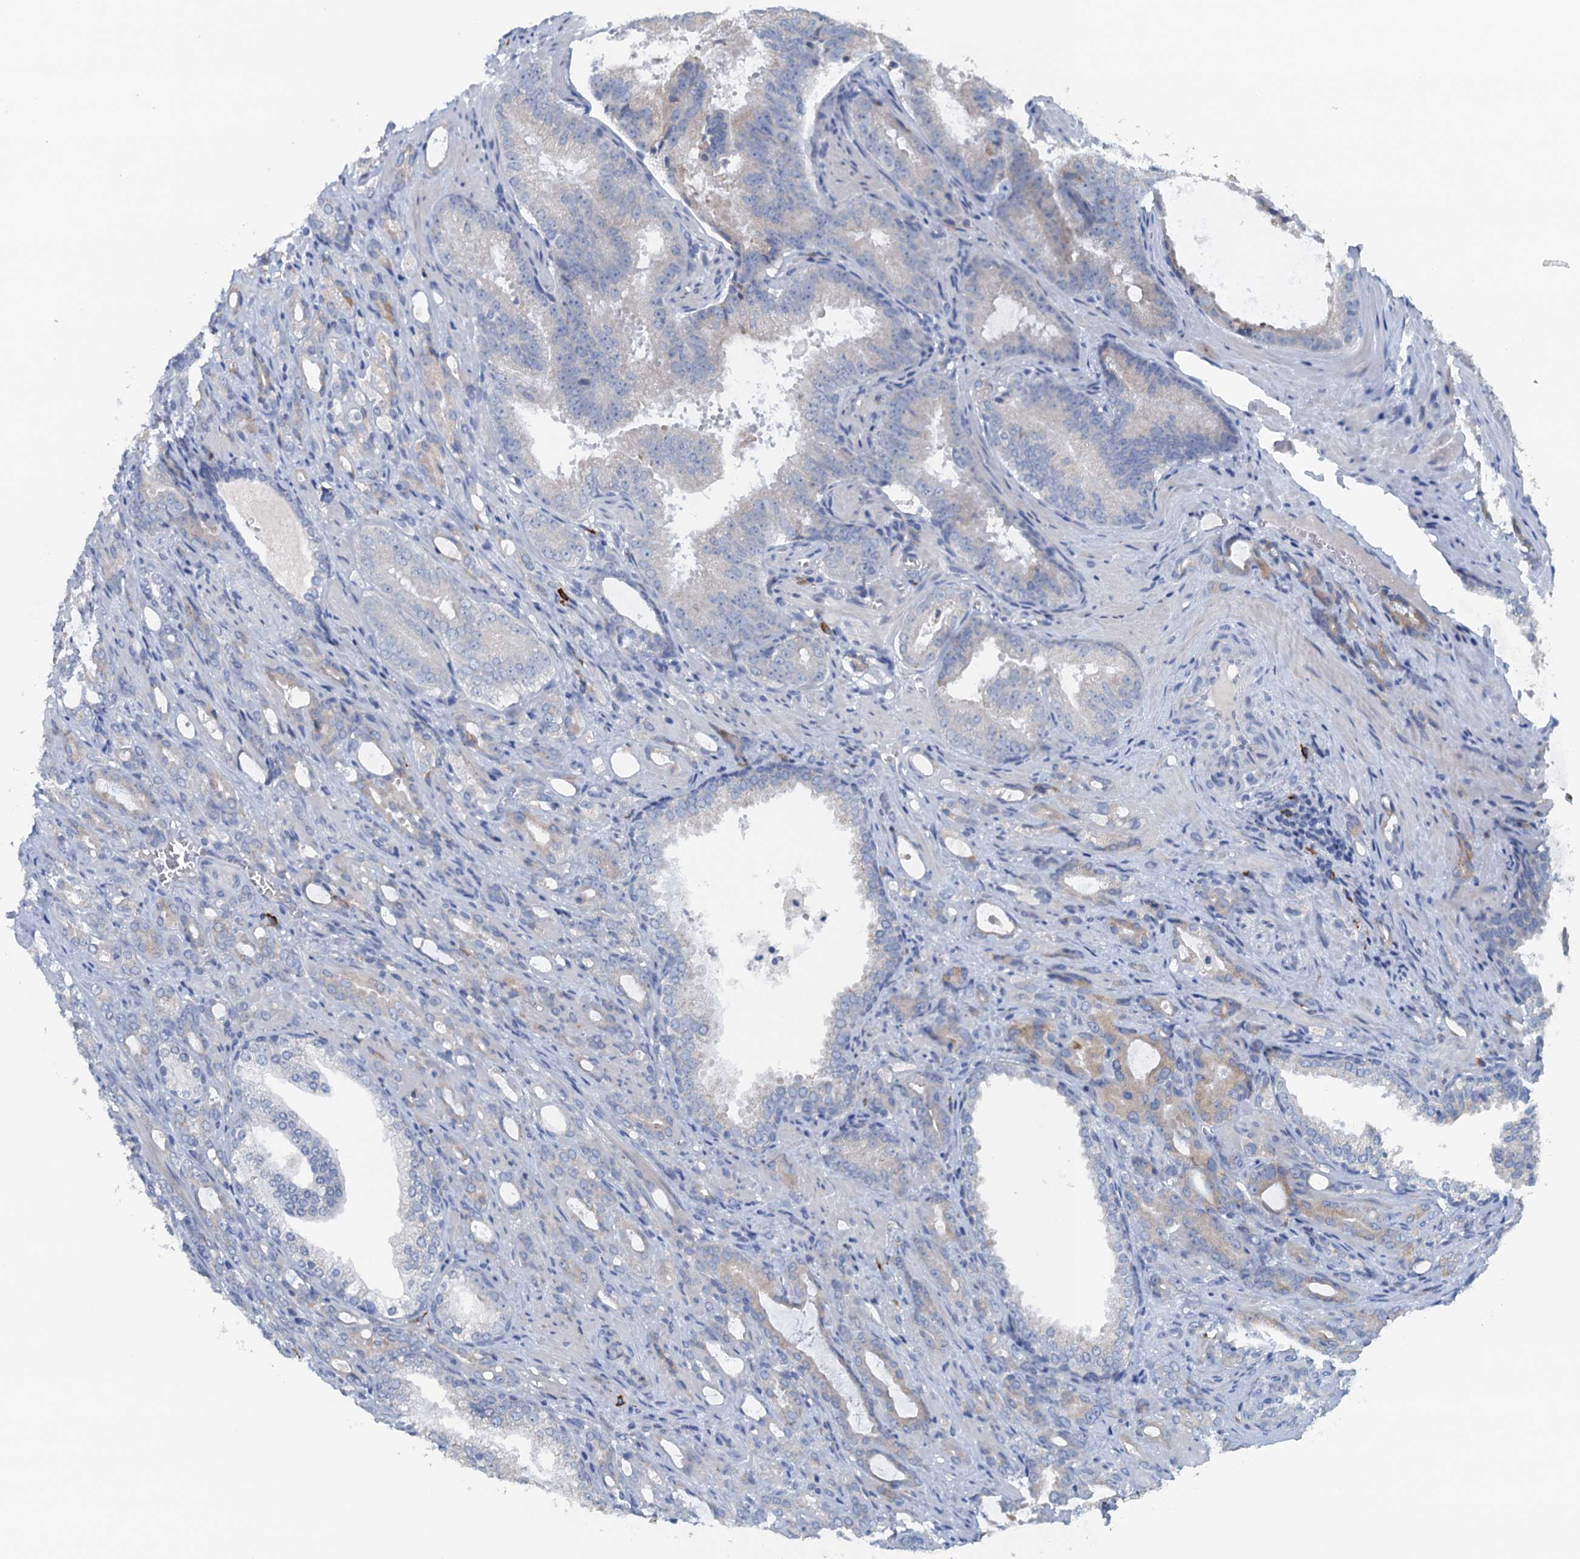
{"staining": {"intensity": "negative", "quantity": "none", "location": "none"}, "tissue": "prostate cancer", "cell_type": "Tumor cells", "image_type": "cancer", "snomed": [{"axis": "morphology", "description": "Adenocarcinoma, High grade"}, {"axis": "topography", "description": "Prostate"}], "caption": "Tumor cells are negative for brown protein staining in prostate adenocarcinoma (high-grade).", "gene": "CBLIF", "patient": {"sex": "male", "age": 72}}